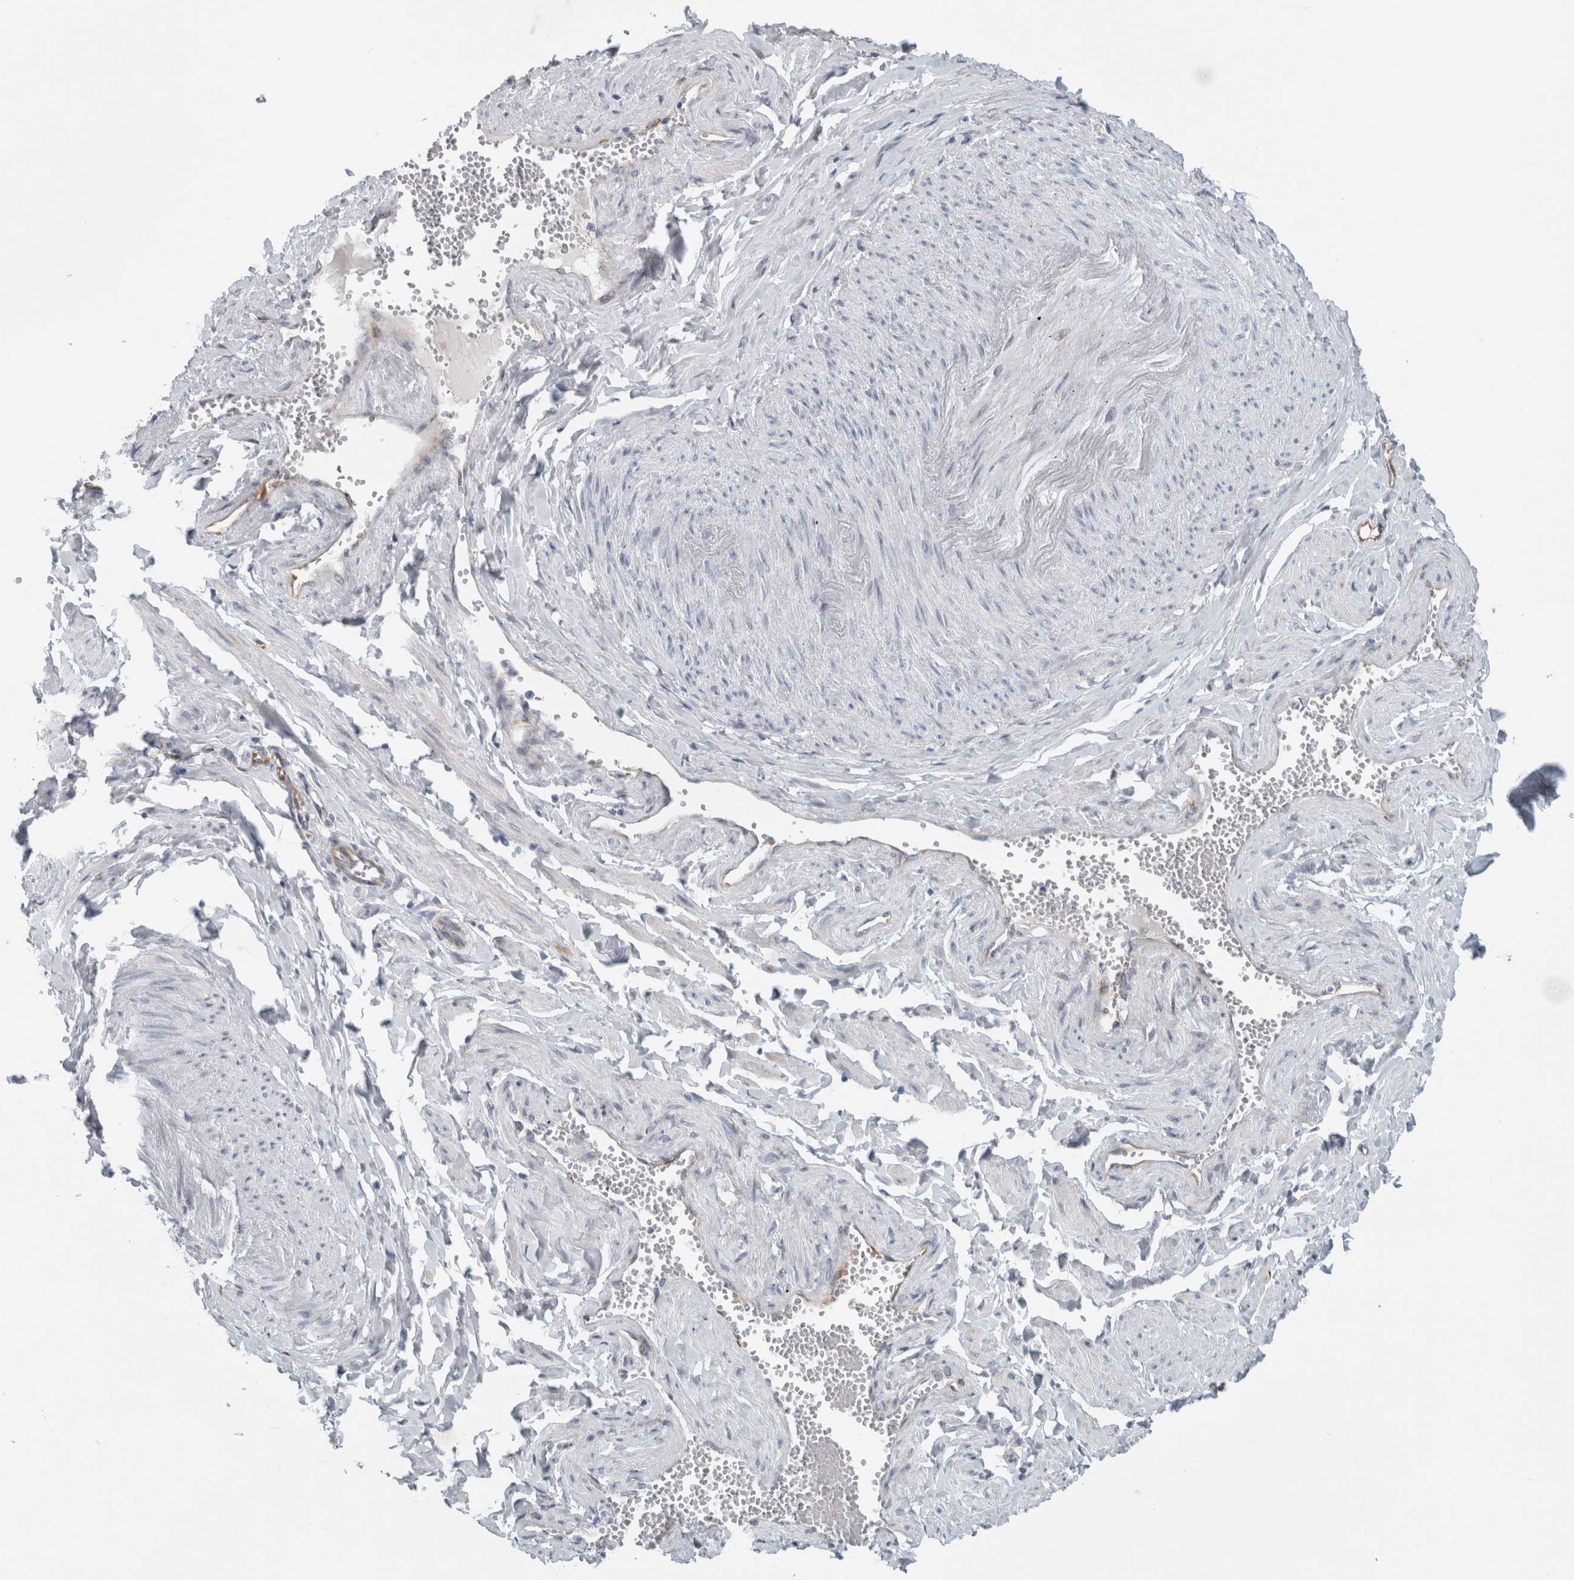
{"staining": {"intensity": "negative", "quantity": "none", "location": "none"}, "tissue": "adipose tissue", "cell_type": "Adipocytes", "image_type": "normal", "snomed": [{"axis": "morphology", "description": "Normal tissue, NOS"}, {"axis": "topography", "description": "Vascular tissue"}, {"axis": "topography", "description": "Fallopian tube"}, {"axis": "topography", "description": "Ovary"}], "caption": "Immunohistochemistry (IHC) histopathology image of benign adipose tissue stained for a protein (brown), which displays no positivity in adipocytes.", "gene": "B3GNT3", "patient": {"sex": "female", "age": 67}}